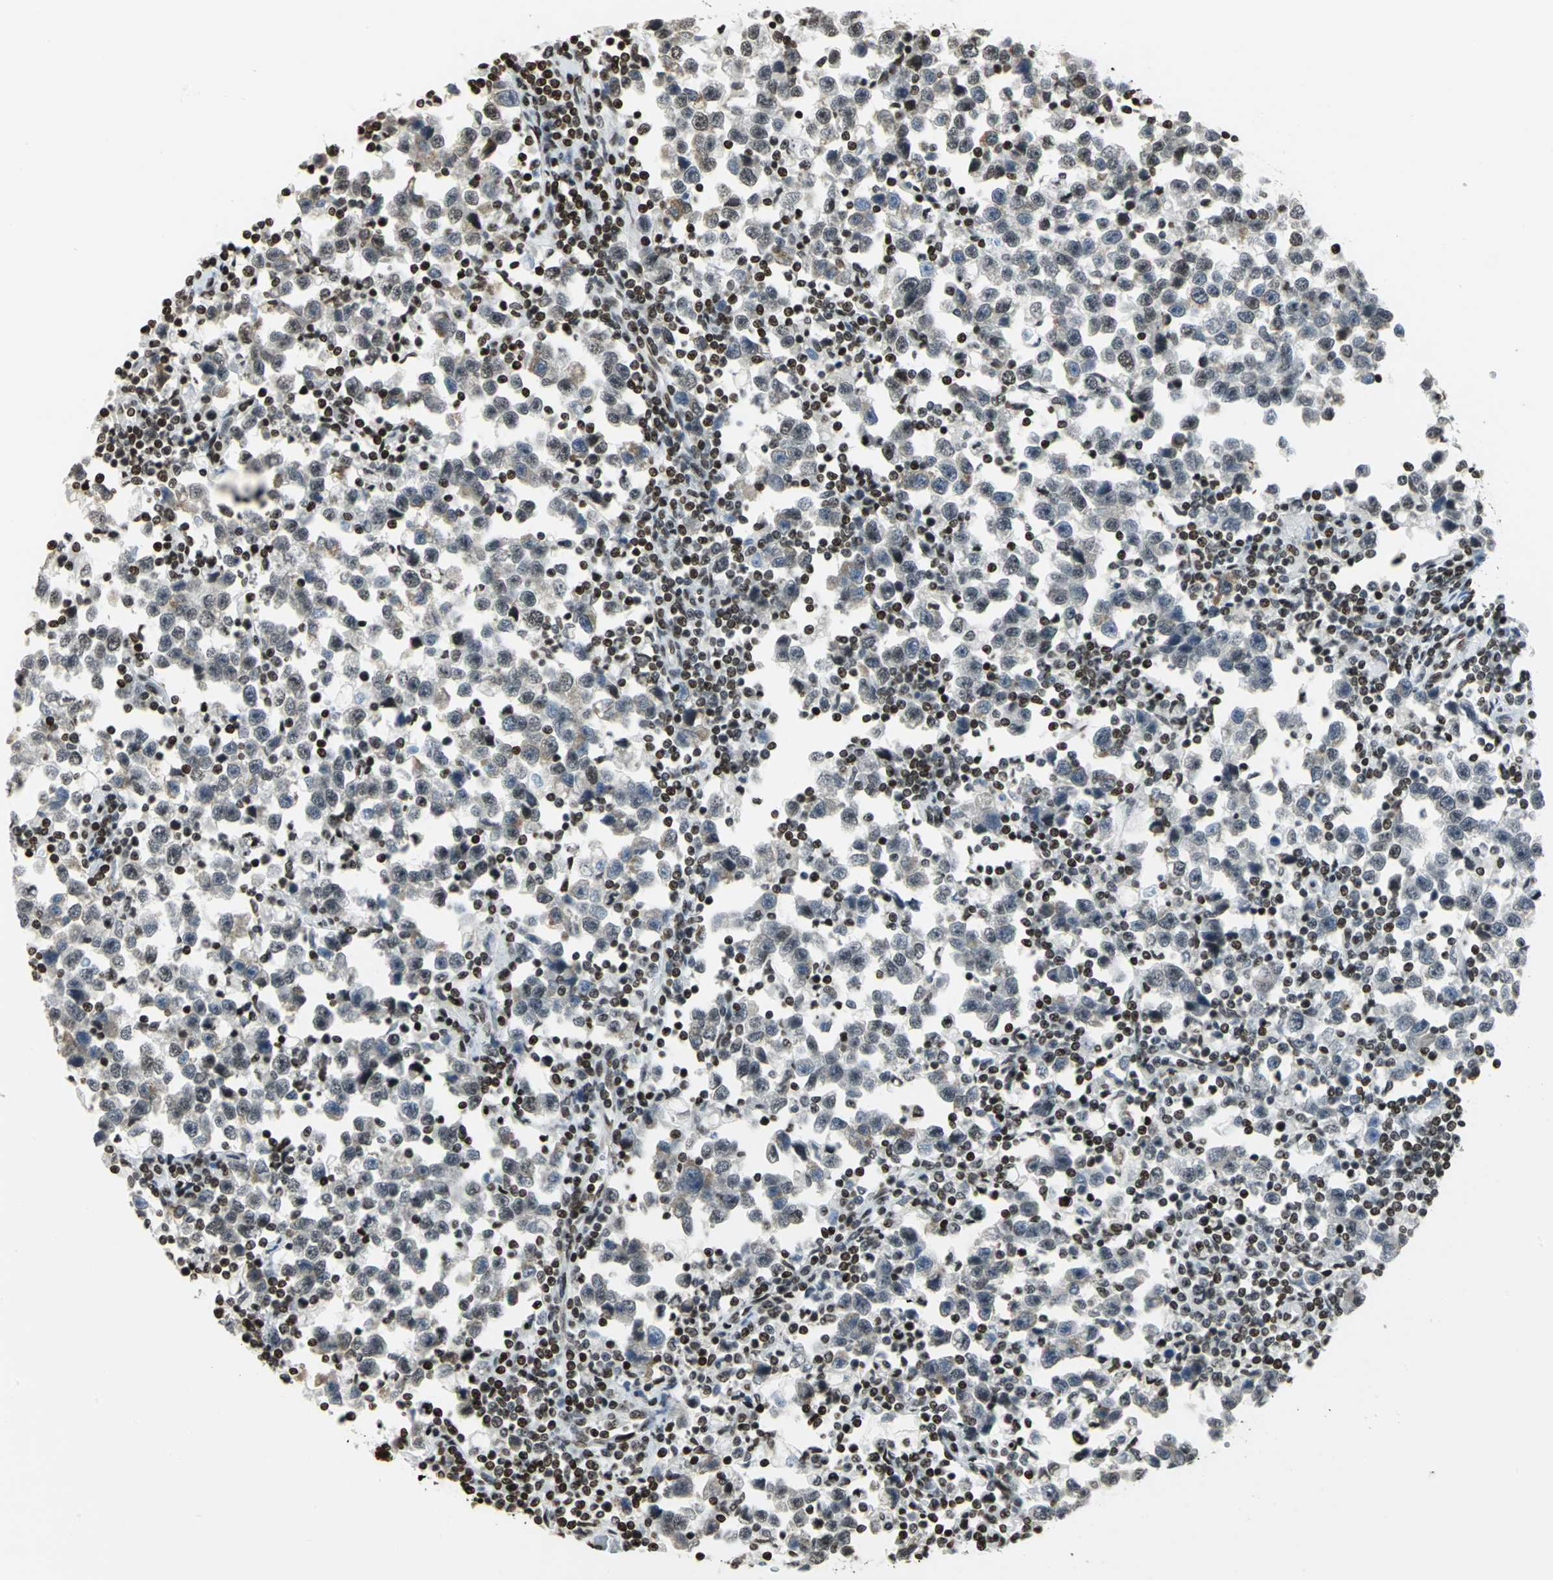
{"staining": {"intensity": "weak", "quantity": "25%-75%", "location": "cytoplasmic/membranous,nuclear"}, "tissue": "testis cancer", "cell_type": "Tumor cells", "image_type": "cancer", "snomed": [{"axis": "morphology", "description": "Seminoma, NOS"}, {"axis": "topography", "description": "Testis"}], "caption": "The photomicrograph reveals staining of seminoma (testis), revealing weak cytoplasmic/membranous and nuclear protein expression (brown color) within tumor cells.", "gene": "HMGB1", "patient": {"sex": "male", "age": 43}}